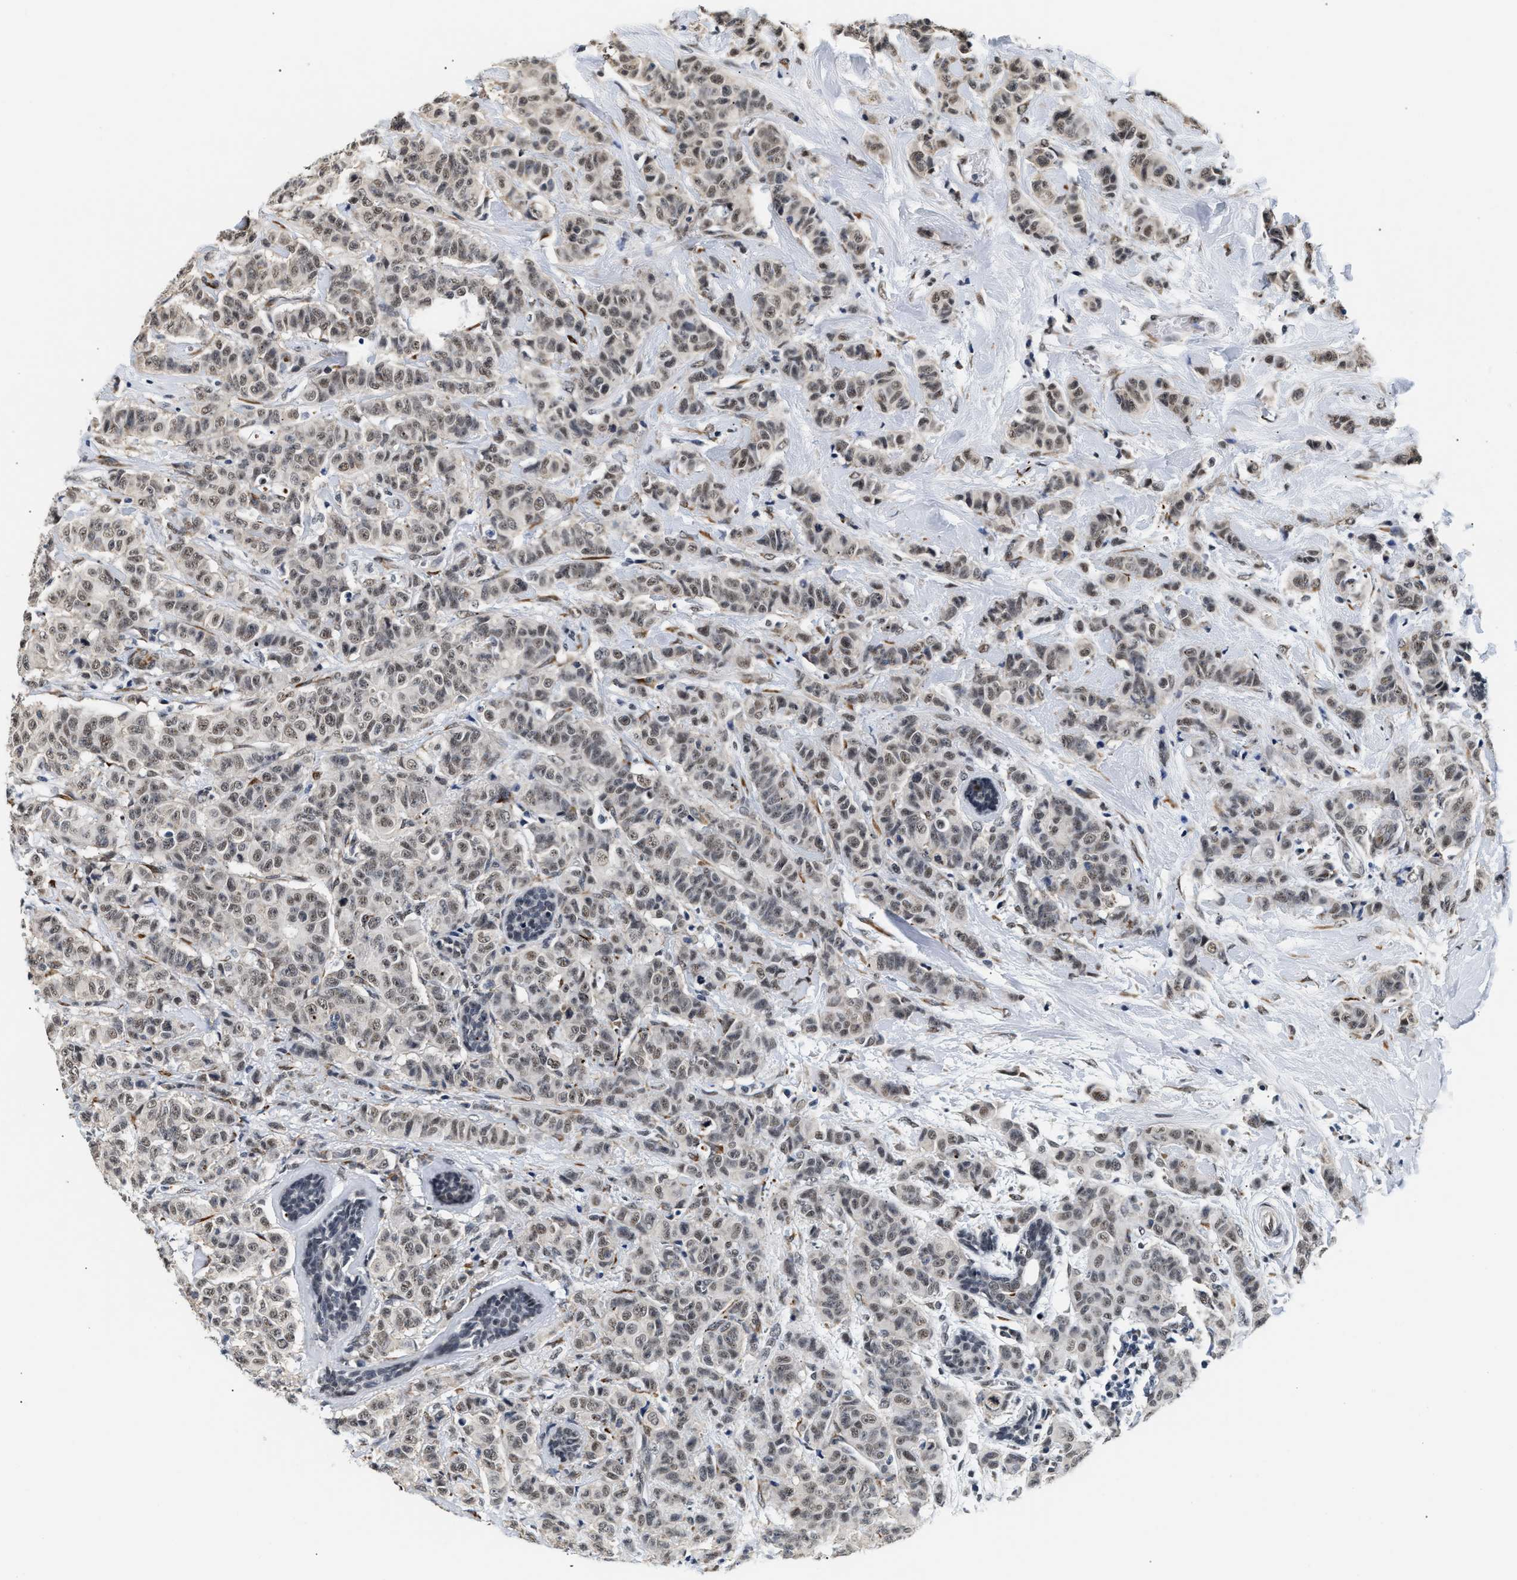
{"staining": {"intensity": "weak", "quantity": ">75%", "location": "nuclear"}, "tissue": "breast cancer", "cell_type": "Tumor cells", "image_type": "cancer", "snomed": [{"axis": "morphology", "description": "Normal tissue, NOS"}, {"axis": "morphology", "description": "Duct carcinoma"}, {"axis": "topography", "description": "Breast"}], "caption": "This image reveals immunohistochemistry (IHC) staining of human breast cancer, with low weak nuclear expression in about >75% of tumor cells.", "gene": "THOC1", "patient": {"sex": "female", "age": 40}}